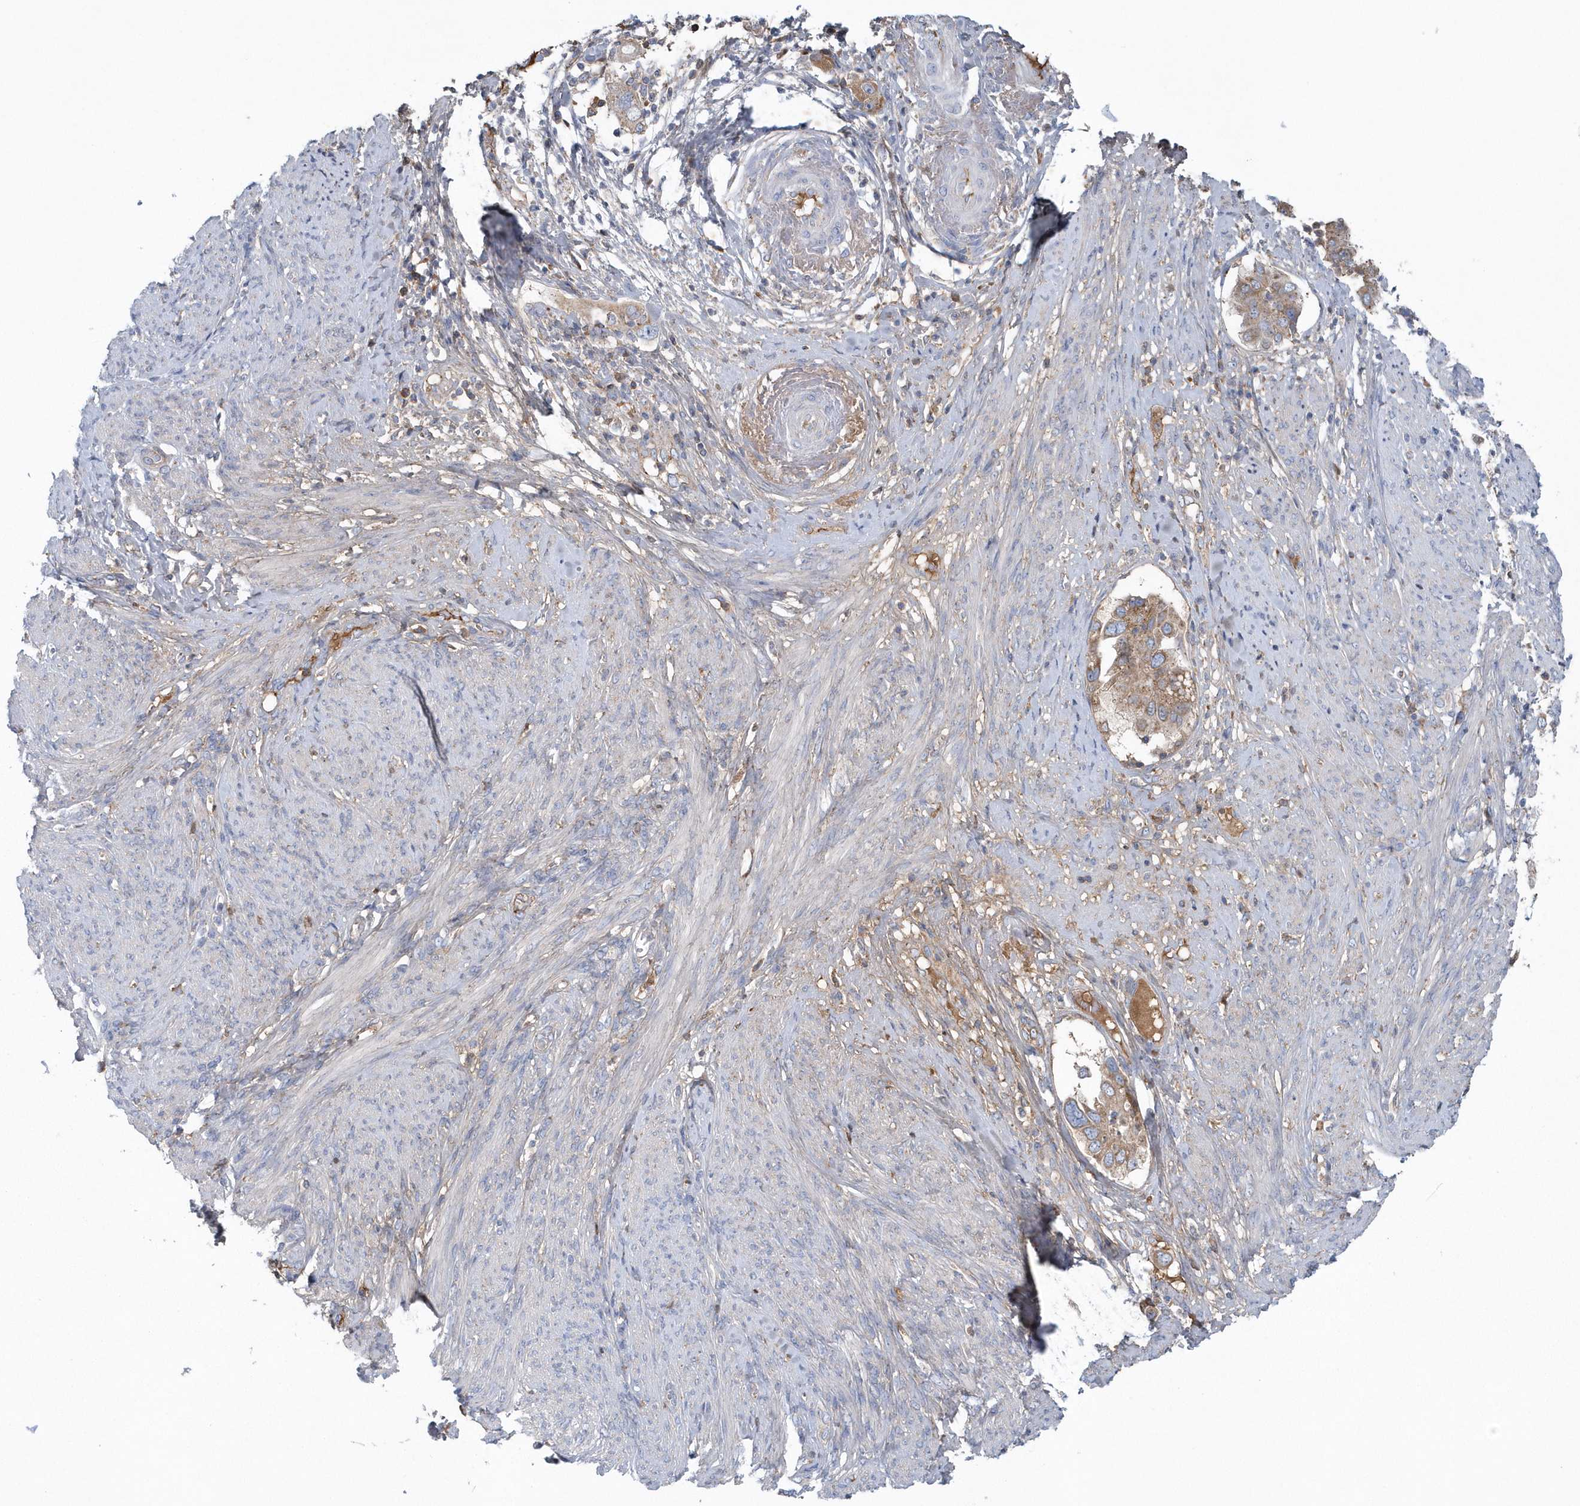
{"staining": {"intensity": "weak", "quantity": ">75%", "location": "cytoplasmic/membranous"}, "tissue": "endometrial cancer", "cell_type": "Tumor cells", "image_type": "cancer", "snomed": [{"axis": "morphology", "description": "Adenocarcinoma, NOS"}, {"axis": "topography", "description": "Endometrium"}], "caption": "Endometrial cancer was stained to show a protein in brown. There is low levels of weak cytoplasmic/membranous positivity in approximately >75% of tumor cells.", "gene": "SPATA18", "patient": {"sex": "female", "age": 85}}